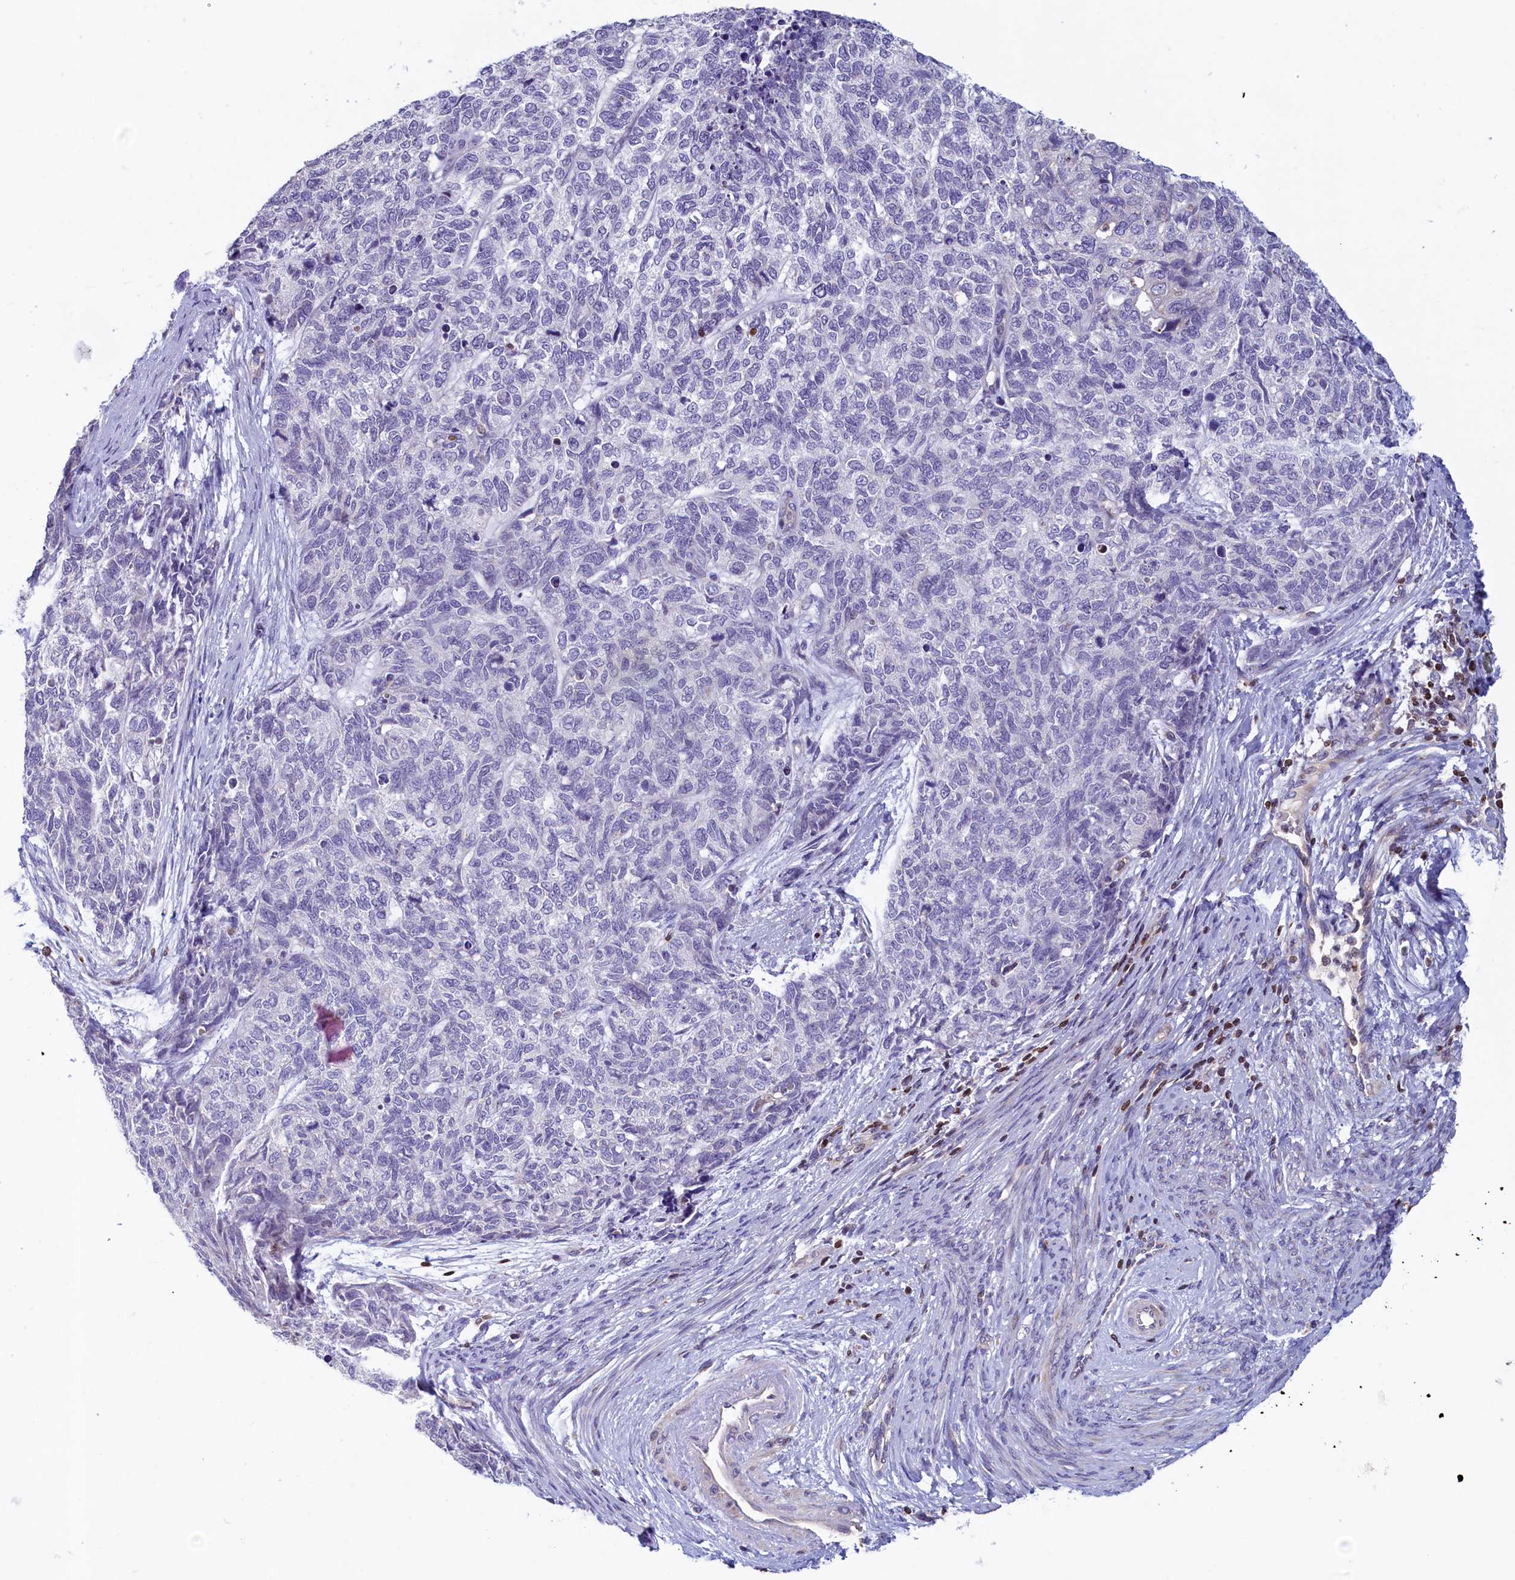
{"staining": {"intensity": "negative", "quantity": "none", "location": "none"}, "tissue": "cervical cancer", "cell_type": "Tumor cells", "image_type": "cancer", "snomed": [{"axis": "morphology", "description": "Squamous cell carcinoma, NOS"}, {"axis": "topography", "description": "Cervix"}], "caption": "High magnification brightfield microscopy of squamous cell carcinoma (cervical) stained with DAB (3,3'-diaminobenzidine) (brown) and counterstained with hematoxylin (blue): tumor cells show no significant staining.", "gene": "TRAF3IP3", "patient": {"sex": "female", "age": 63}}